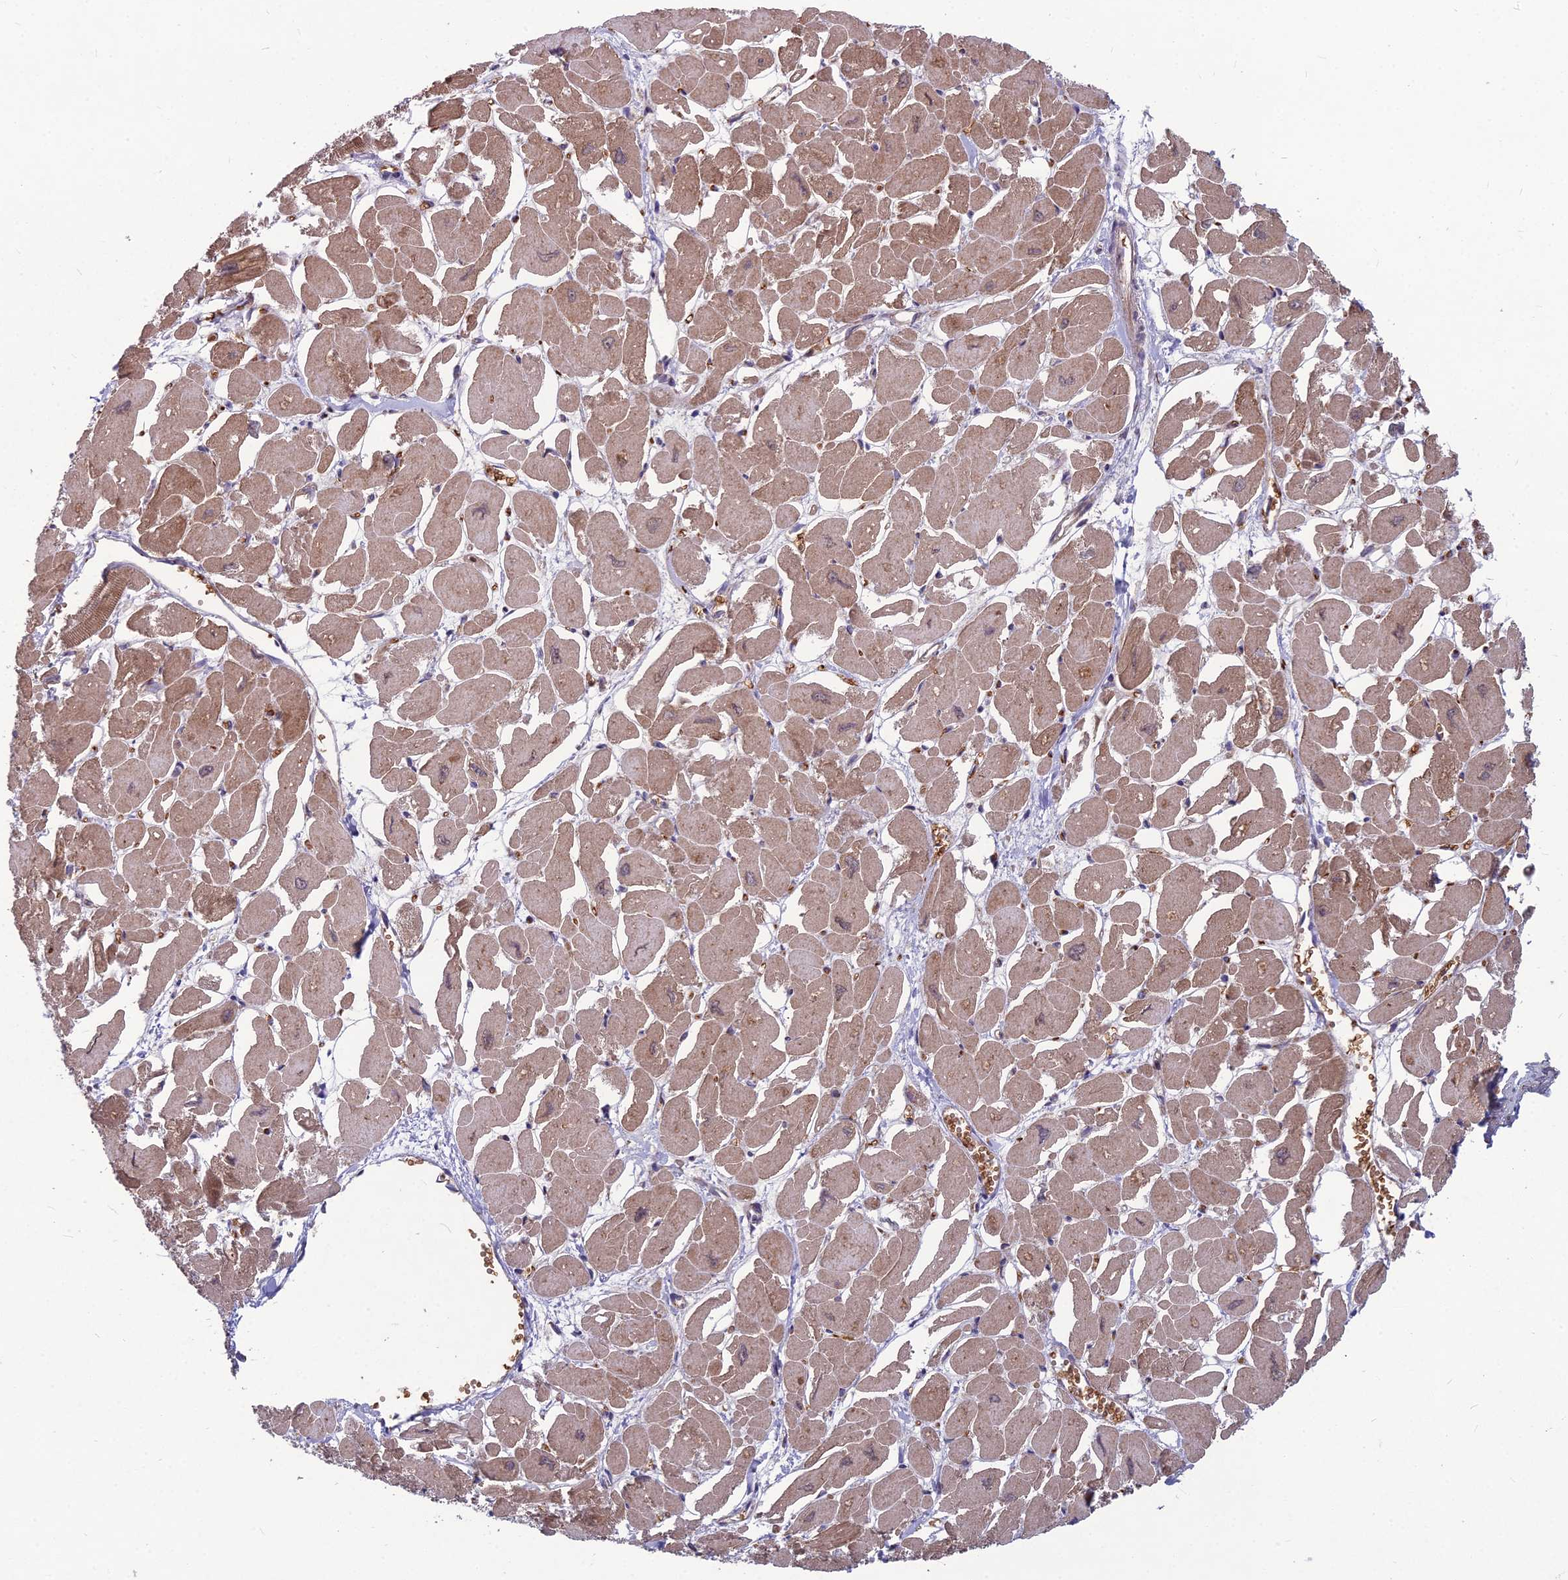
{"staining": {"intensity": "moderate", "quantity": "25%-75%", "location": "cytoplasmic/membranous"}, "tissue": "heart muscle", "cell_type": "Cardiomyocytes", "image_type": "normal", "snomed": [{"axis": "morphology", "description": "Normal tissue, NOS"}, {"axis": "topography", "description": "Heart"}], "caption": "This histopathology image demonstrates IHC staining of normal human heart muscle, with medium moderate cytoplasmic/membranous staining in about 25%-75% of cardiomyocytes.", "gene": "MFSD8", "patient": {"sex": "male", "age": 54}}